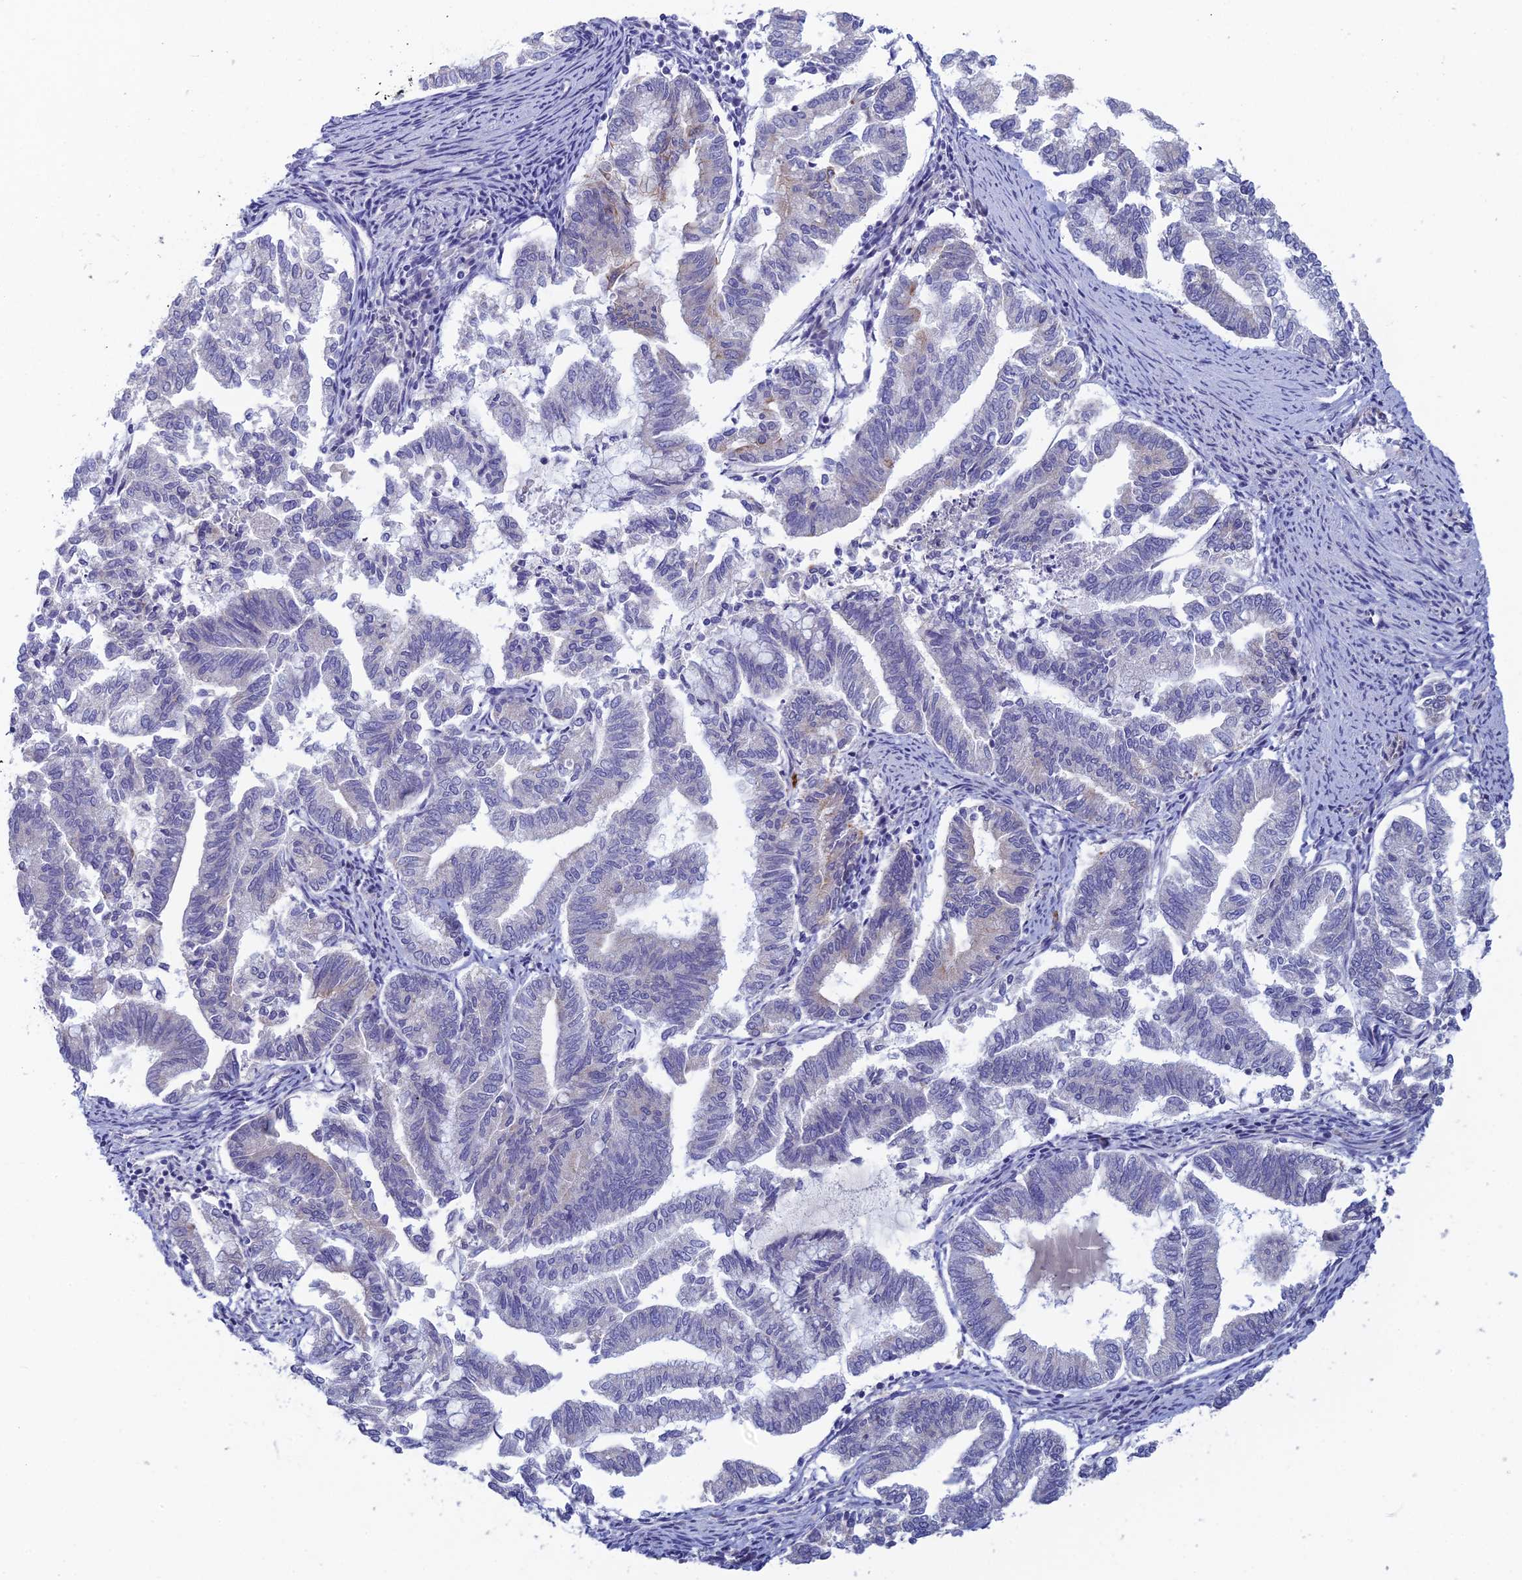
{"staining": {"intensity": "negative", "quantity": "none", "location": "none"}, "tissue": "endometrial cancer", "cell_type": "Tumor cells", "image_type": "cancer", "snomed": [{"axis": "morphology", "description": "Adenocarcinoma, NOS"}, {"axis": "topography", "description": "Endometrium"}], "caption": "The immunohistochemistry image has no significant expression in tumor cells of endometrial cancer (adenocarcinoma) tissue.", "gene": "GIPC1", "patient": {"sex": "female", "age": 79}}